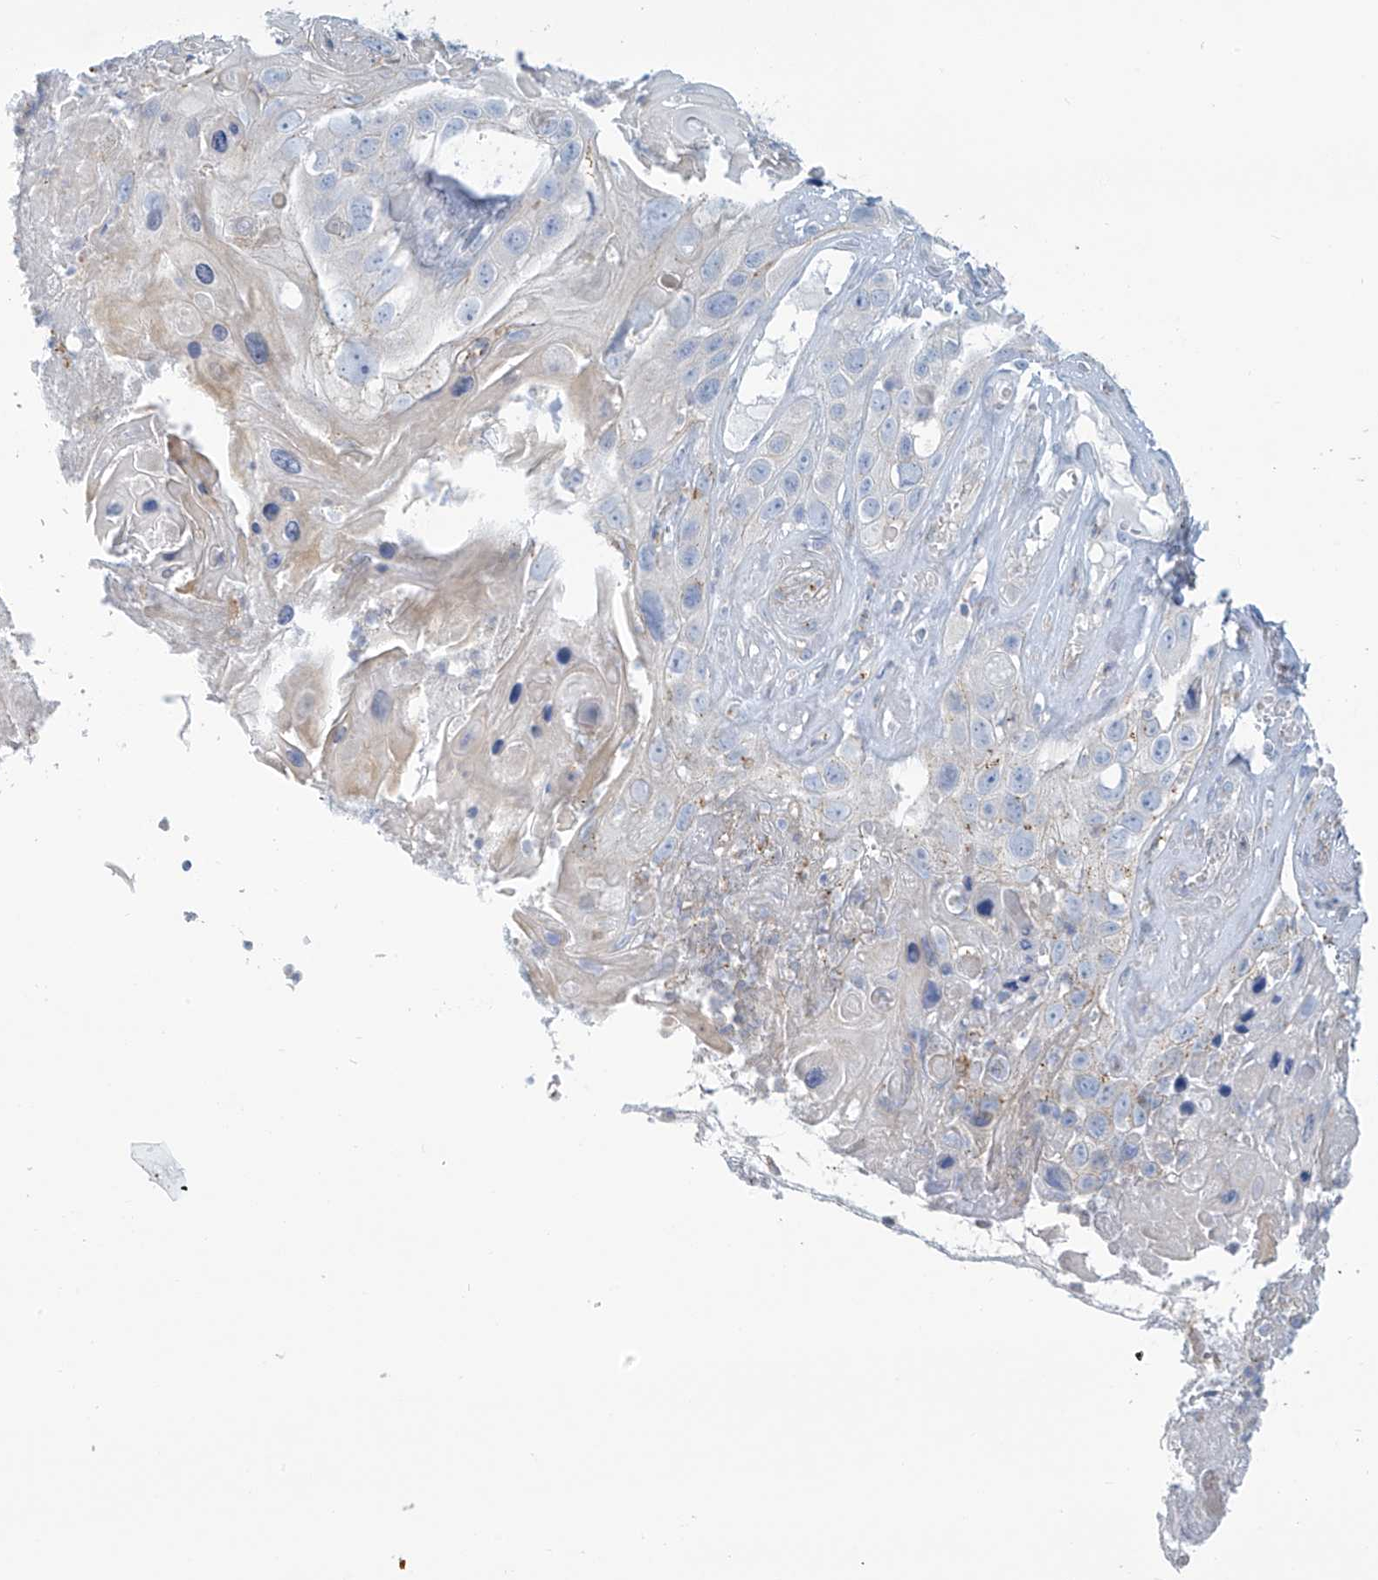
{"staining": {"intensity": "negative", "quantity": "none", "location": "none"}, "tissue": "skin cancer", "cell_type": "Tumor cells", "image_type": "cancer", "snomed": [{"axis": "morphology", "description": "Squamous cell carcinoma, NOS"}, {"axis": "topography", "description": "Skin"}], "caption": "Squamous cell carcinoma (skin) stained for a protein using IHC displays no positivity tumor cells.", "gene": "SLC6A12", "patient": {"sex": "male", "age": 55}}